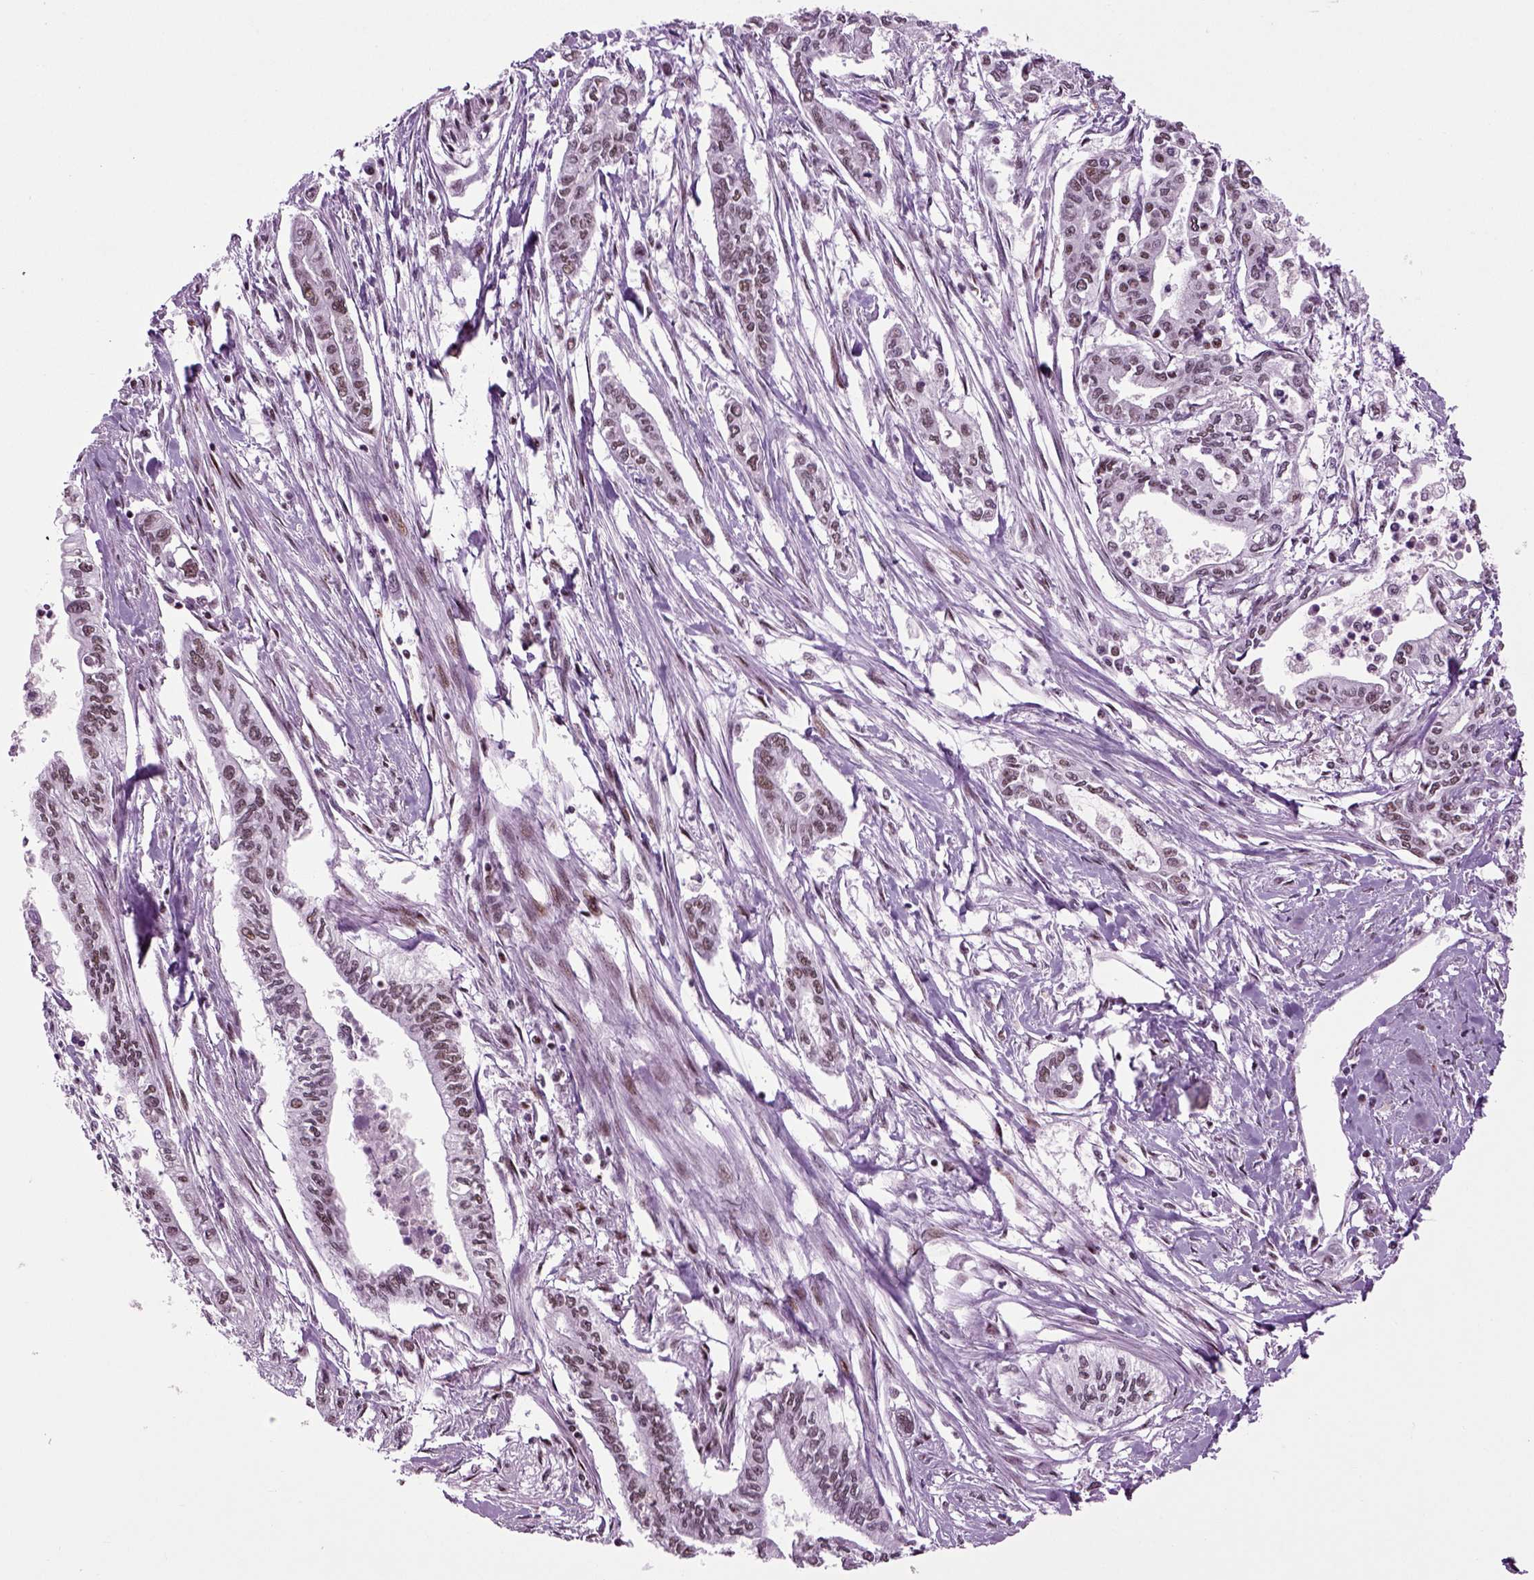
{"staining": {"intensity": "weak", "quantity": "25%-75%", "location": "nuclear"}, "tissue": "pancreatic cancer", "cell_type": "Tumor cells", "image_type": "cancer", "snomed": [{"axis": "morphology", "description": "Adenocarcinoma, NOS"}, {"axis": "topography", "description": "Pancreas"}], "caption": "Adenocarcinoma (pancreatic) stained with a protein marker reveals weak staining in tumor cells.", "gene": "RCOR3", "patient": {"sex": "male", "age": 60}}